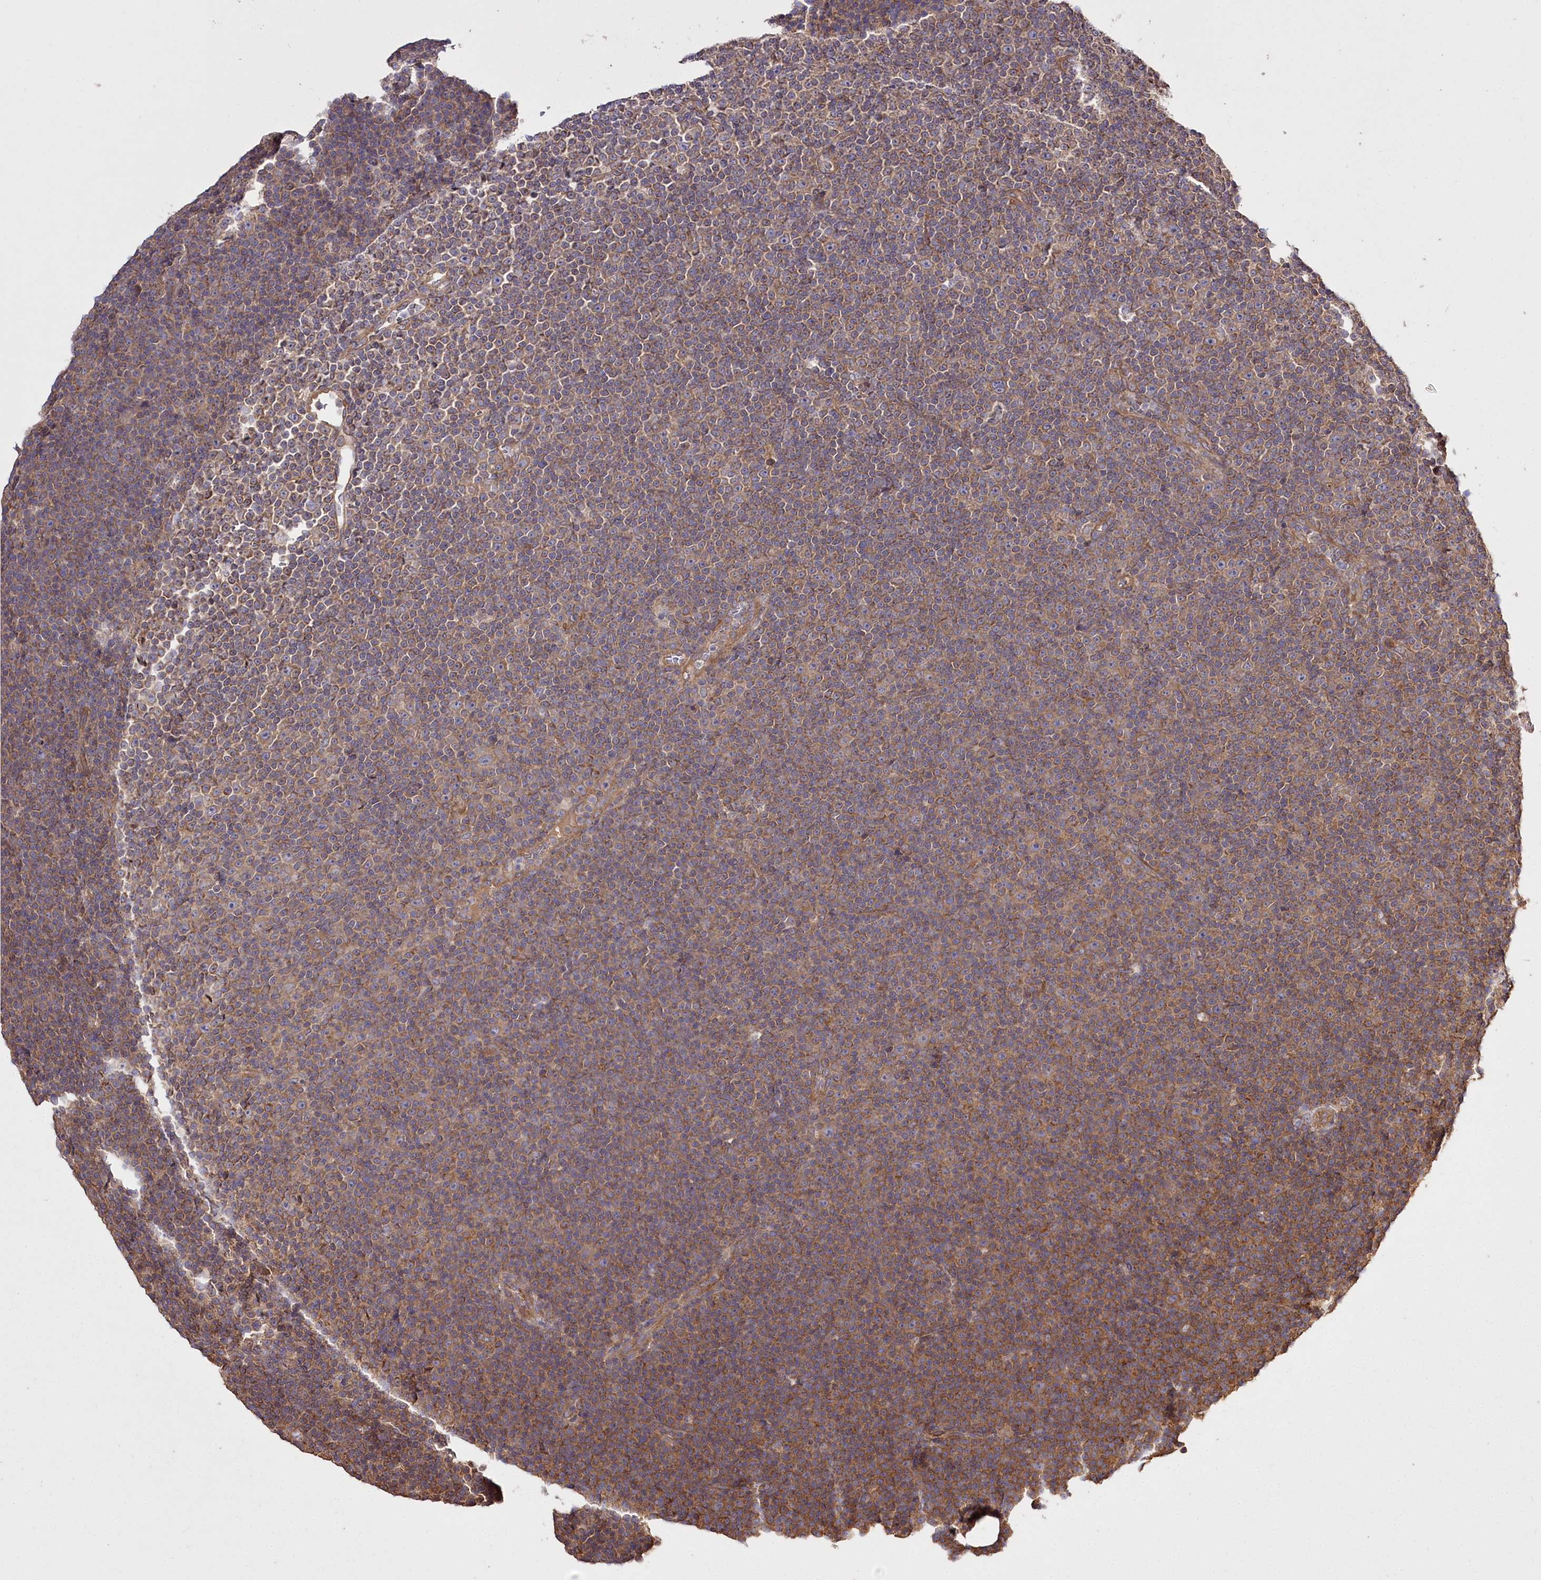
{"staining": {"intensity": "moderate", "quantity": ">75%", "location": "cytoplasmic/membranous"}, "tissue": "lymphoma", "cell_type": "Tumor cells", "image_type": "cancer", "snomed": [{"axis": "morphology", "description": "Malignant lymphoma, non-Hodgkin's type, Low grade"}, {"axis": "topography", "description": "Lymph node"}], "caption": "A photomicrograph of malignant lymphoma, non-Hodgkin's type (low-grade) stained for a protein exhibits moderate cytoplasmic/membranous brown staining in tumor cells. (Stains: DAB (3,3'-diaminobenzidine) in brown, nuclei in blue, Microscopy: brightfield microscopy at high magnification).", "gene": "PRSS53", "patient": {"sex": "female", "age": 67}}